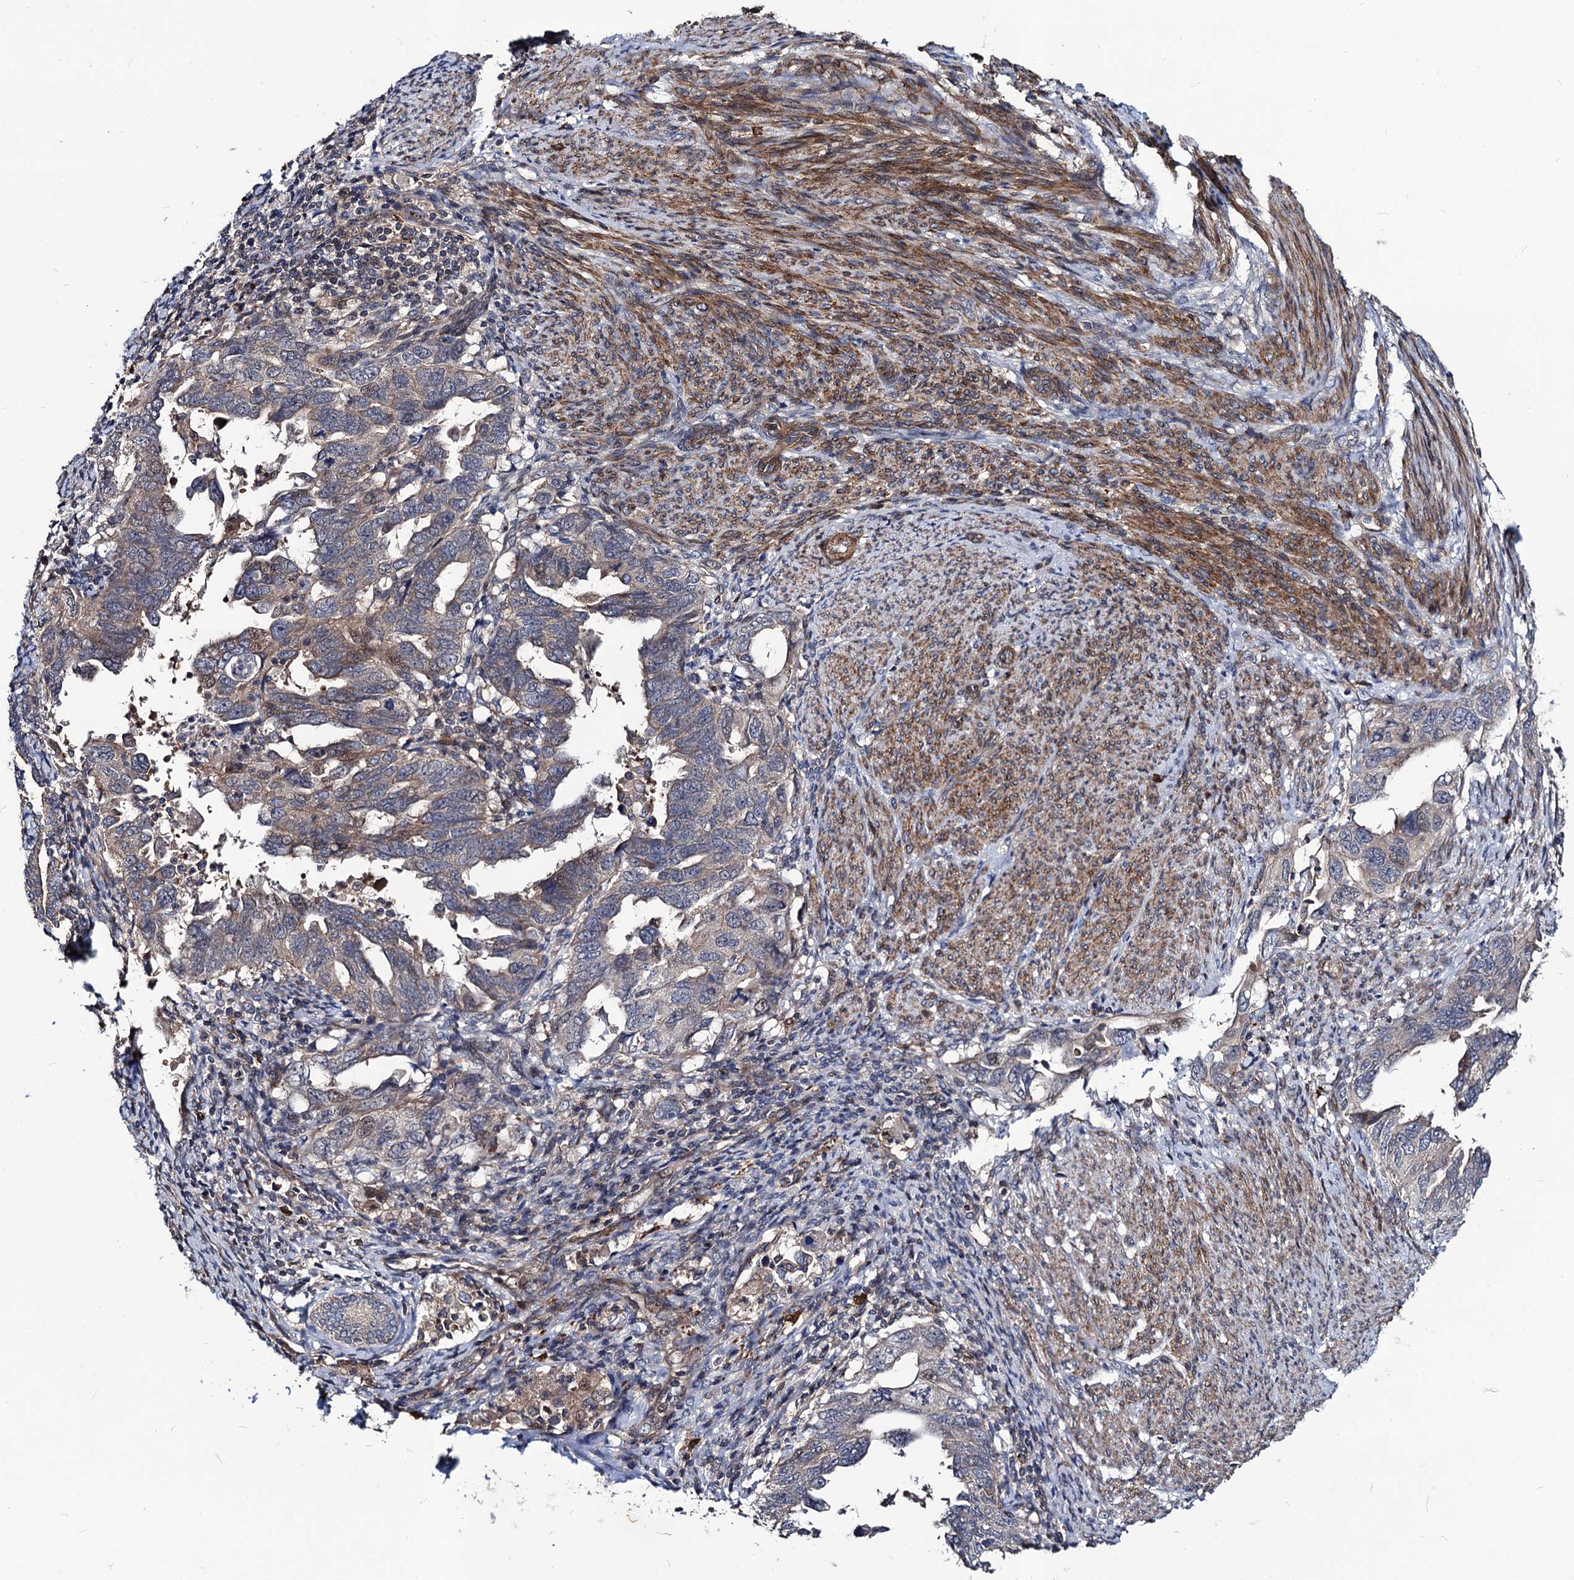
{"staining": {"intensity": "weak", "quantity": "25%-75%", "location": "cytoplasmic/membranous,nuclear"}, "tissue": "endometrial cancer", "cell_type": "Tumor cells", "image_type": "cancer", "snomed": [{"axis": "morphology", "description": "Adenocarcinoma, NOS"}, {"axis": "topography", "description": "Endometrium"}], "caption": "Immunohistochemical staining of endometrial cancer shows low levels of weak cytoplasmic/membranous and nuclear expression in about 25%-75% of tumor cells.", "gene": "KXD1", "patient": {"sex": "female", "age": 65}}